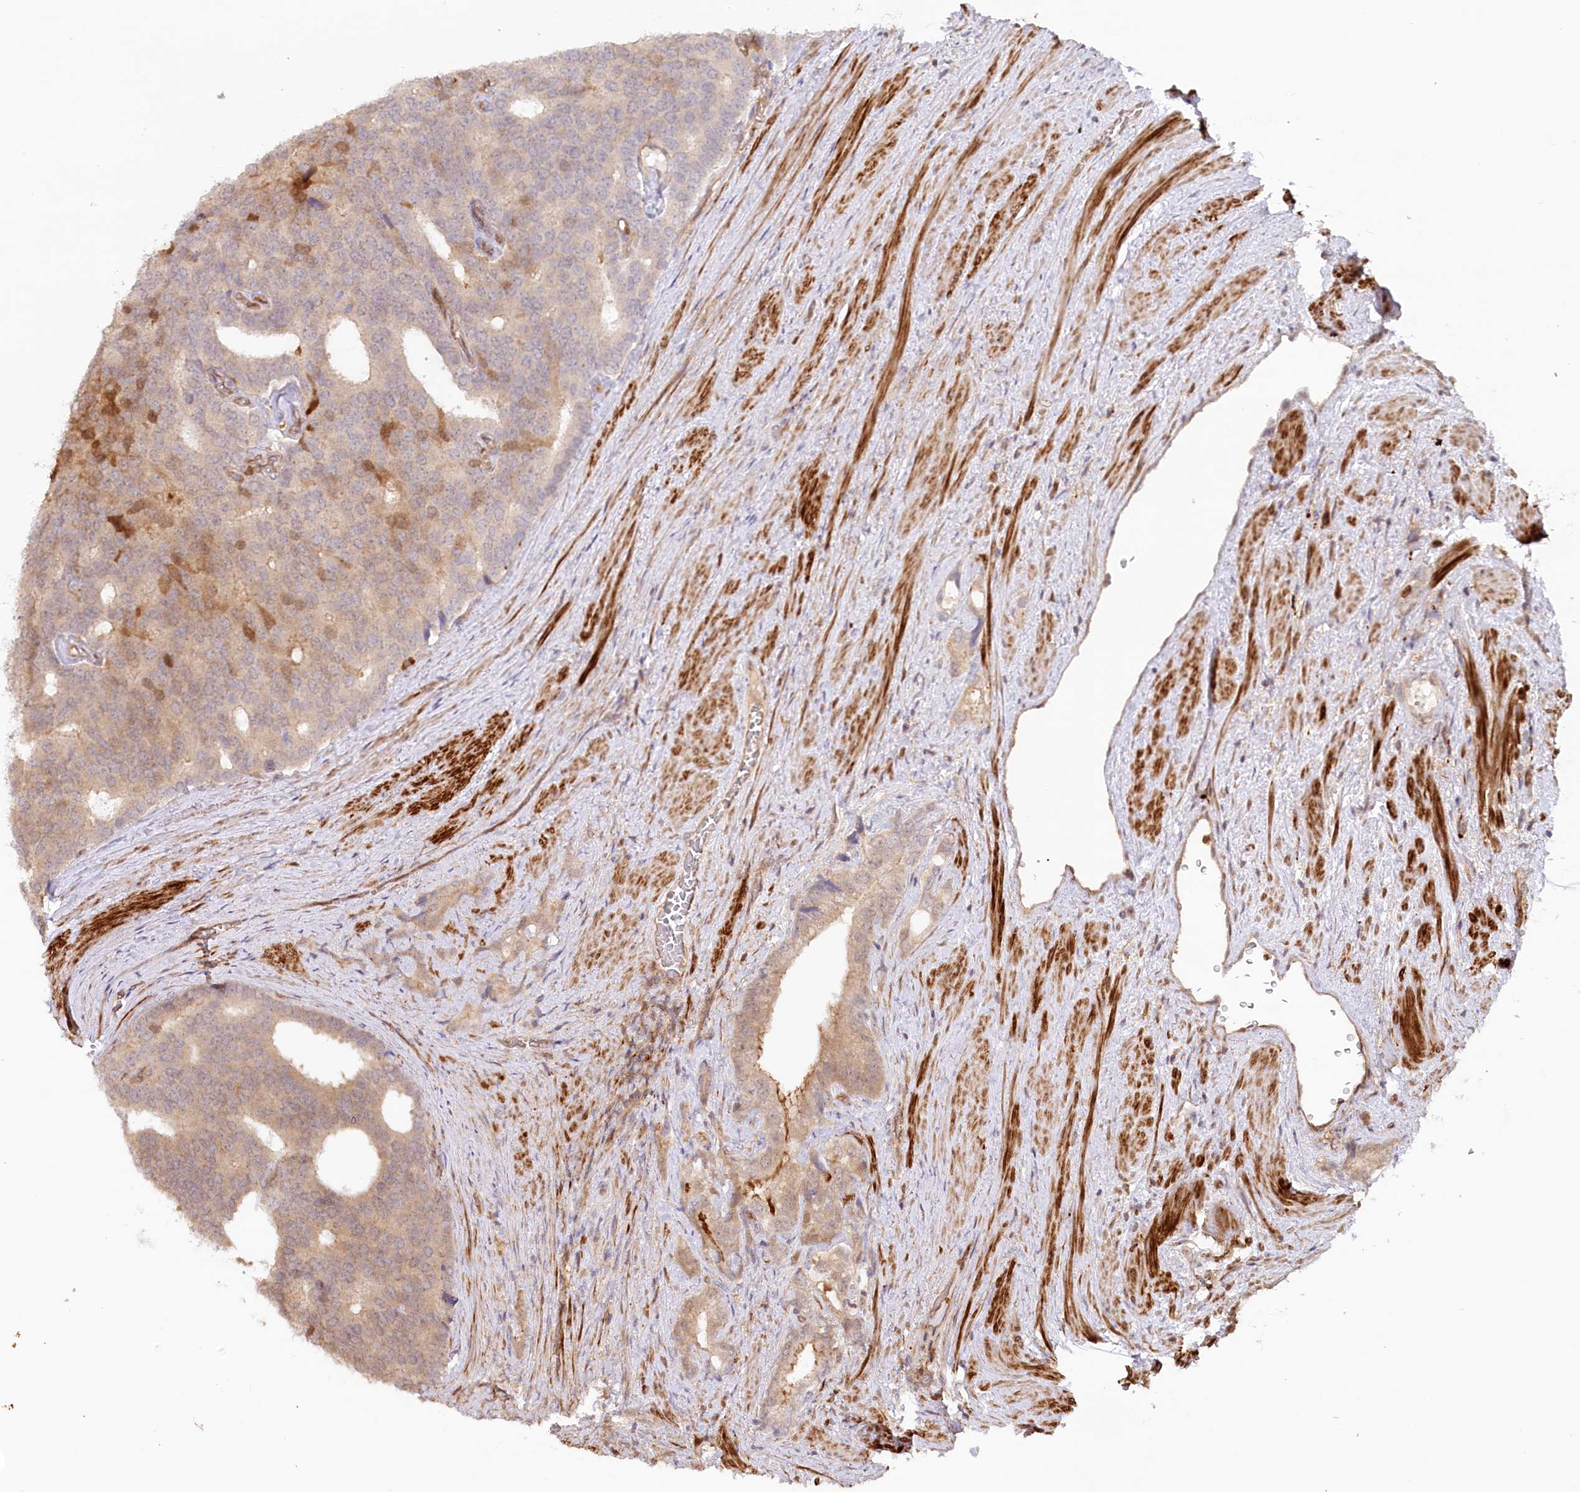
{"staining": {"intensity": "moderate", "quantity": "25%-75%", "location": "cytoplasmic/membranous"}, "tissue": "prostate cancer", "cell_type": "Tumor cells", "image_type": "cancer", "snomed": [{"axis": "morphology", "description": "Adenocarcinoma, Low grade"}, {"axis": "topography", "description": "Prostate"}], "caption": "The immunohistochemical stain labels moderate cytoplasmic/membranous expression in tumor cells of prostate cancer tissue. (DAB (3,3'-diaminobenzidine) IHC with brightfield microscopy, high magnification).", "gene": "GBE1", "patient": {"sex": "male", "age": 71}}